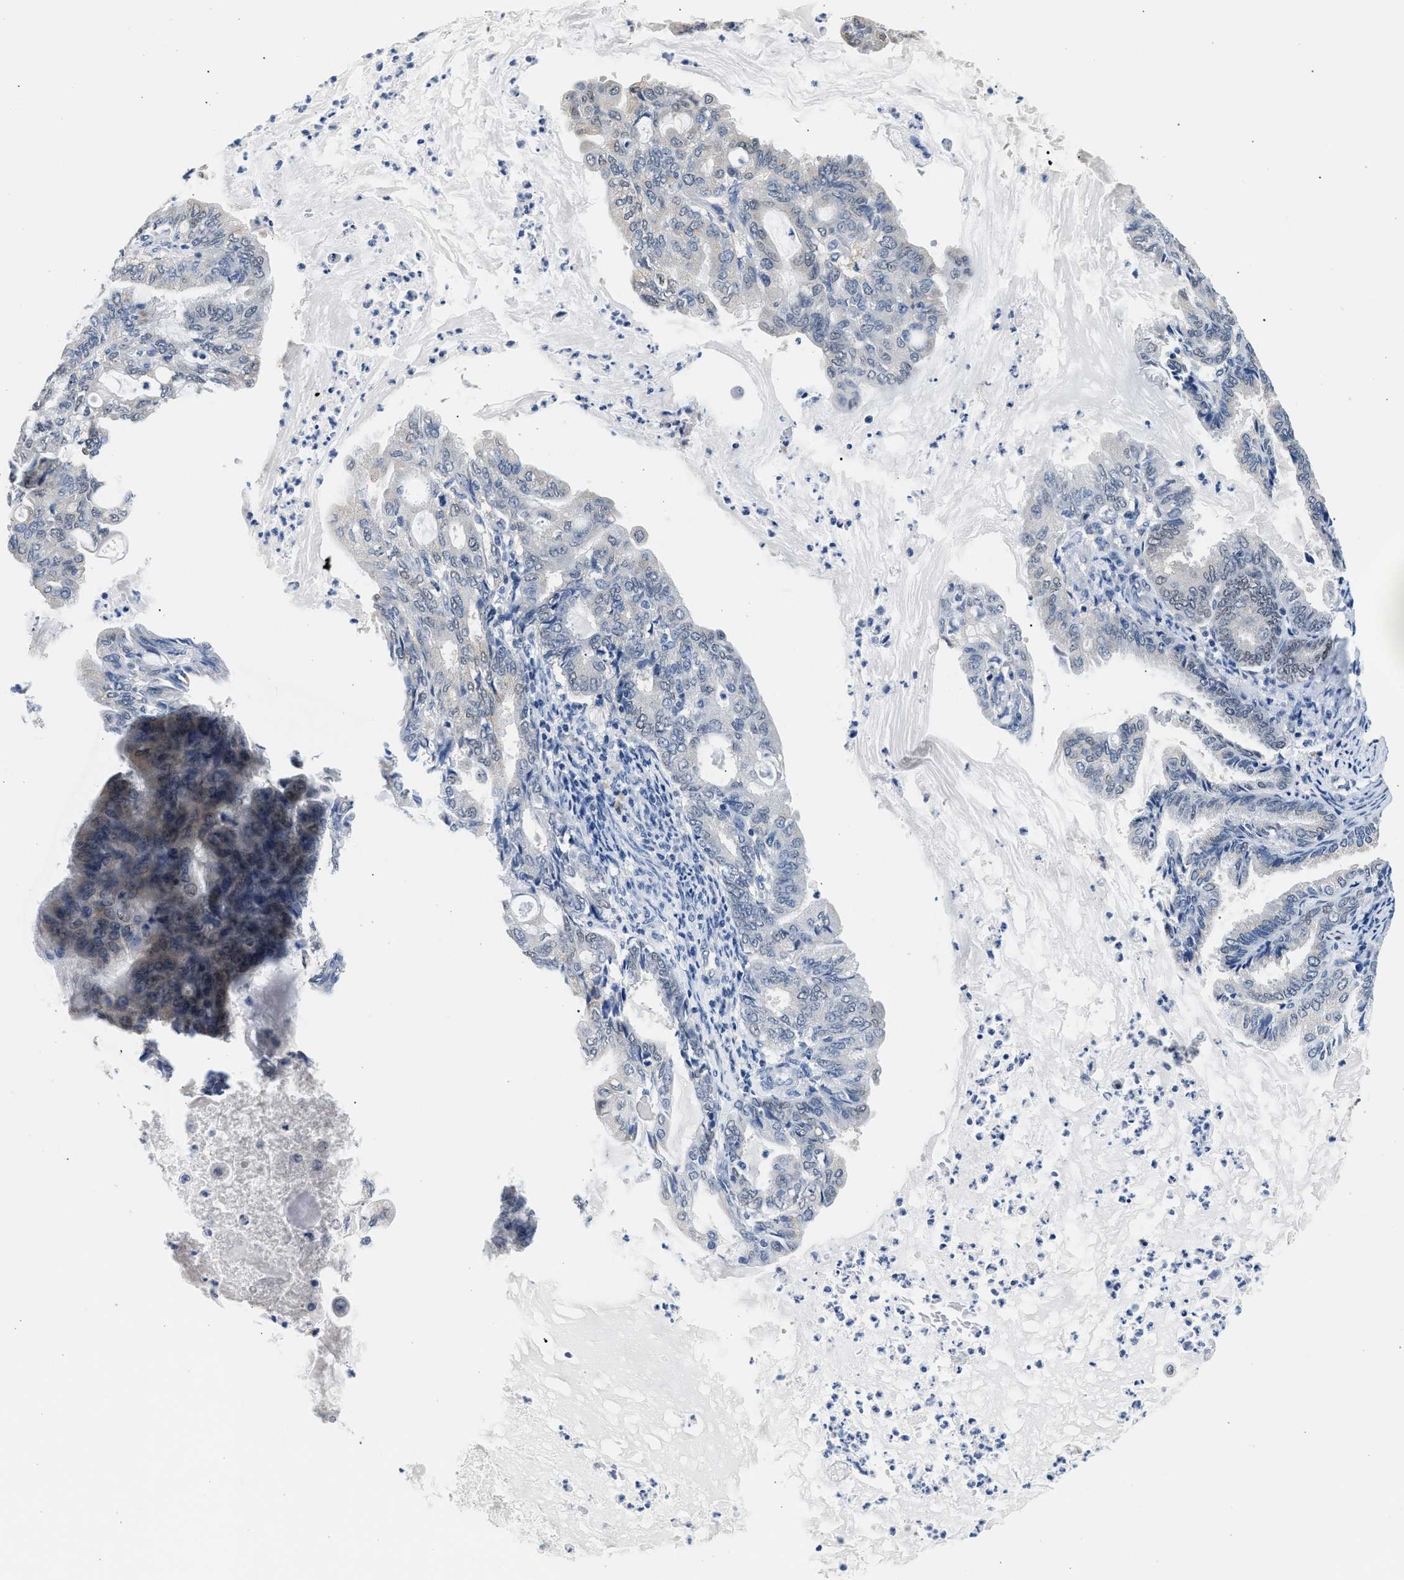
{"staining": {"intensity": "moderate", "quantity": "<25%", "location": "cytoplasmic/membranous"}, "tissue": "endometrial cancer", "cell_type": "Tumor cells", "image_type": "cancer", "snomed": [{"axis": "morphology", "description": "Adenocarcinoma, NOS"}, {"axis": "topography", "description": "Endometrium"}], "caption": "Brown immunohistochemical staining in human endometrial cancer displays moderate cytoplasmic/membranous staining in approximately <25% of tumor cells.", "gene": "PPM1L", "patient": {"sex": "female", "age": 86}}